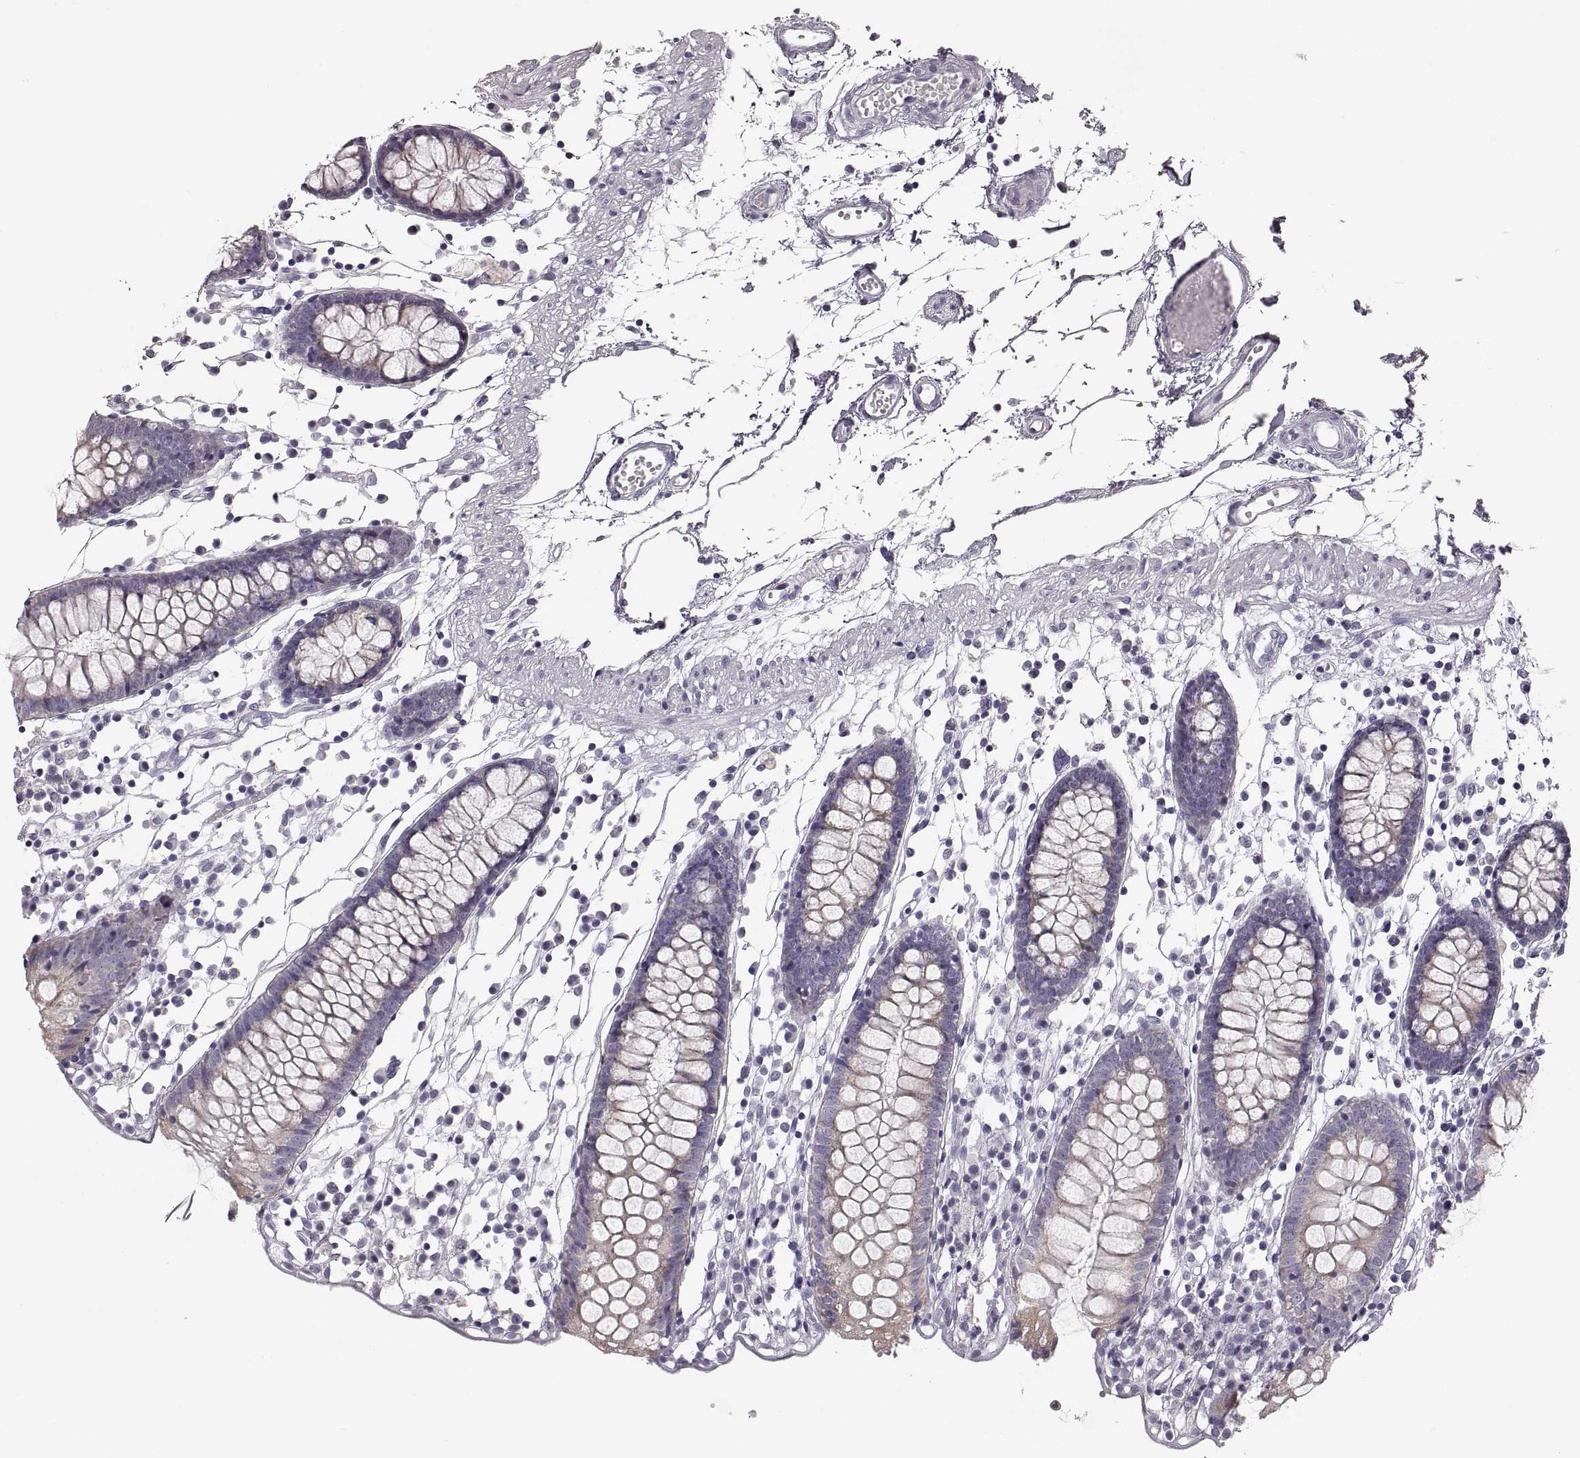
{"staining": {"intensity": "negative", "quantity": "none", "location": "none"}, "tissue": "colon", "cell_type": "Endothelial cells", "image_type": "normal", "snomed": [{"axis": "morphology", "description": "Normal tissue, NOS"}, {"axis": "morphology", "description": "Adenocarcinoma, NOS"}, {"axis": "topography", "description": "Colon"}], "caption": "There is no significant staining in endothelial cells of colon. The staining is performed using DAB brown chromogen with nuclei counter-stained in using hematoxylin.", "gene": "RDH13", "patient": {"sex": "male", "age": 83}}